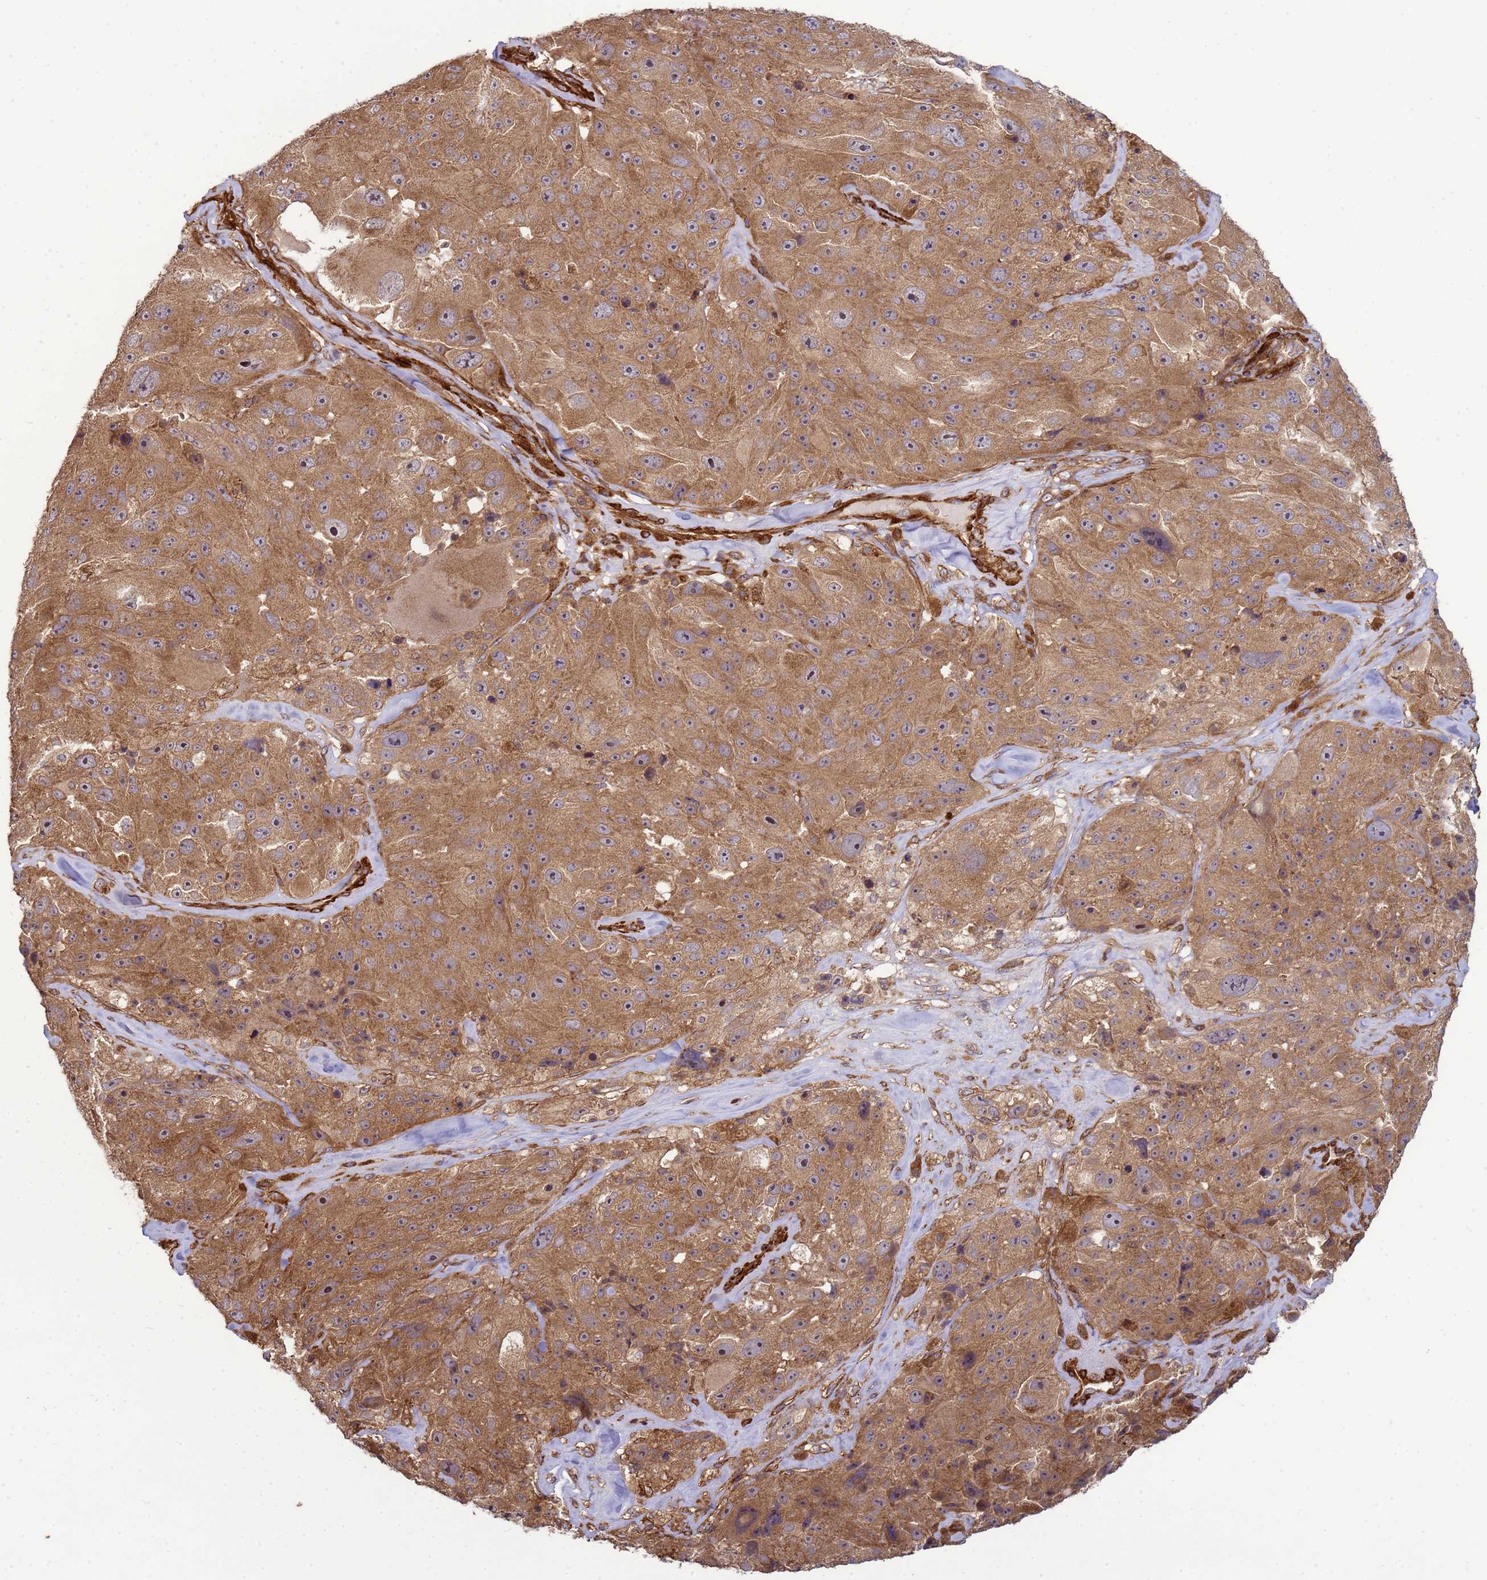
{"staining": {"intensity": "moderate", "quantity": ">75%", "location": "cytoplasmic/membranous"}, "tissue": "melanoma", "cell_type": "Tumor cells", "image_type": "cancer", "snomed": [{"axis": "morphology", "description": "Malignant melanoma, Metastatic site"}, {"axis": "topography", "description": "Lymph node"}], "caption": "This micrograph exhibits melanoma stained with IHC to label a protein in brown. The cytoplasmic/membranous of tumor cells show moderate positivity for the protein. Nuclei are counter-stained blue.", "gene": "CNOT1", "patient": {"sex": "male", "age": 62}}